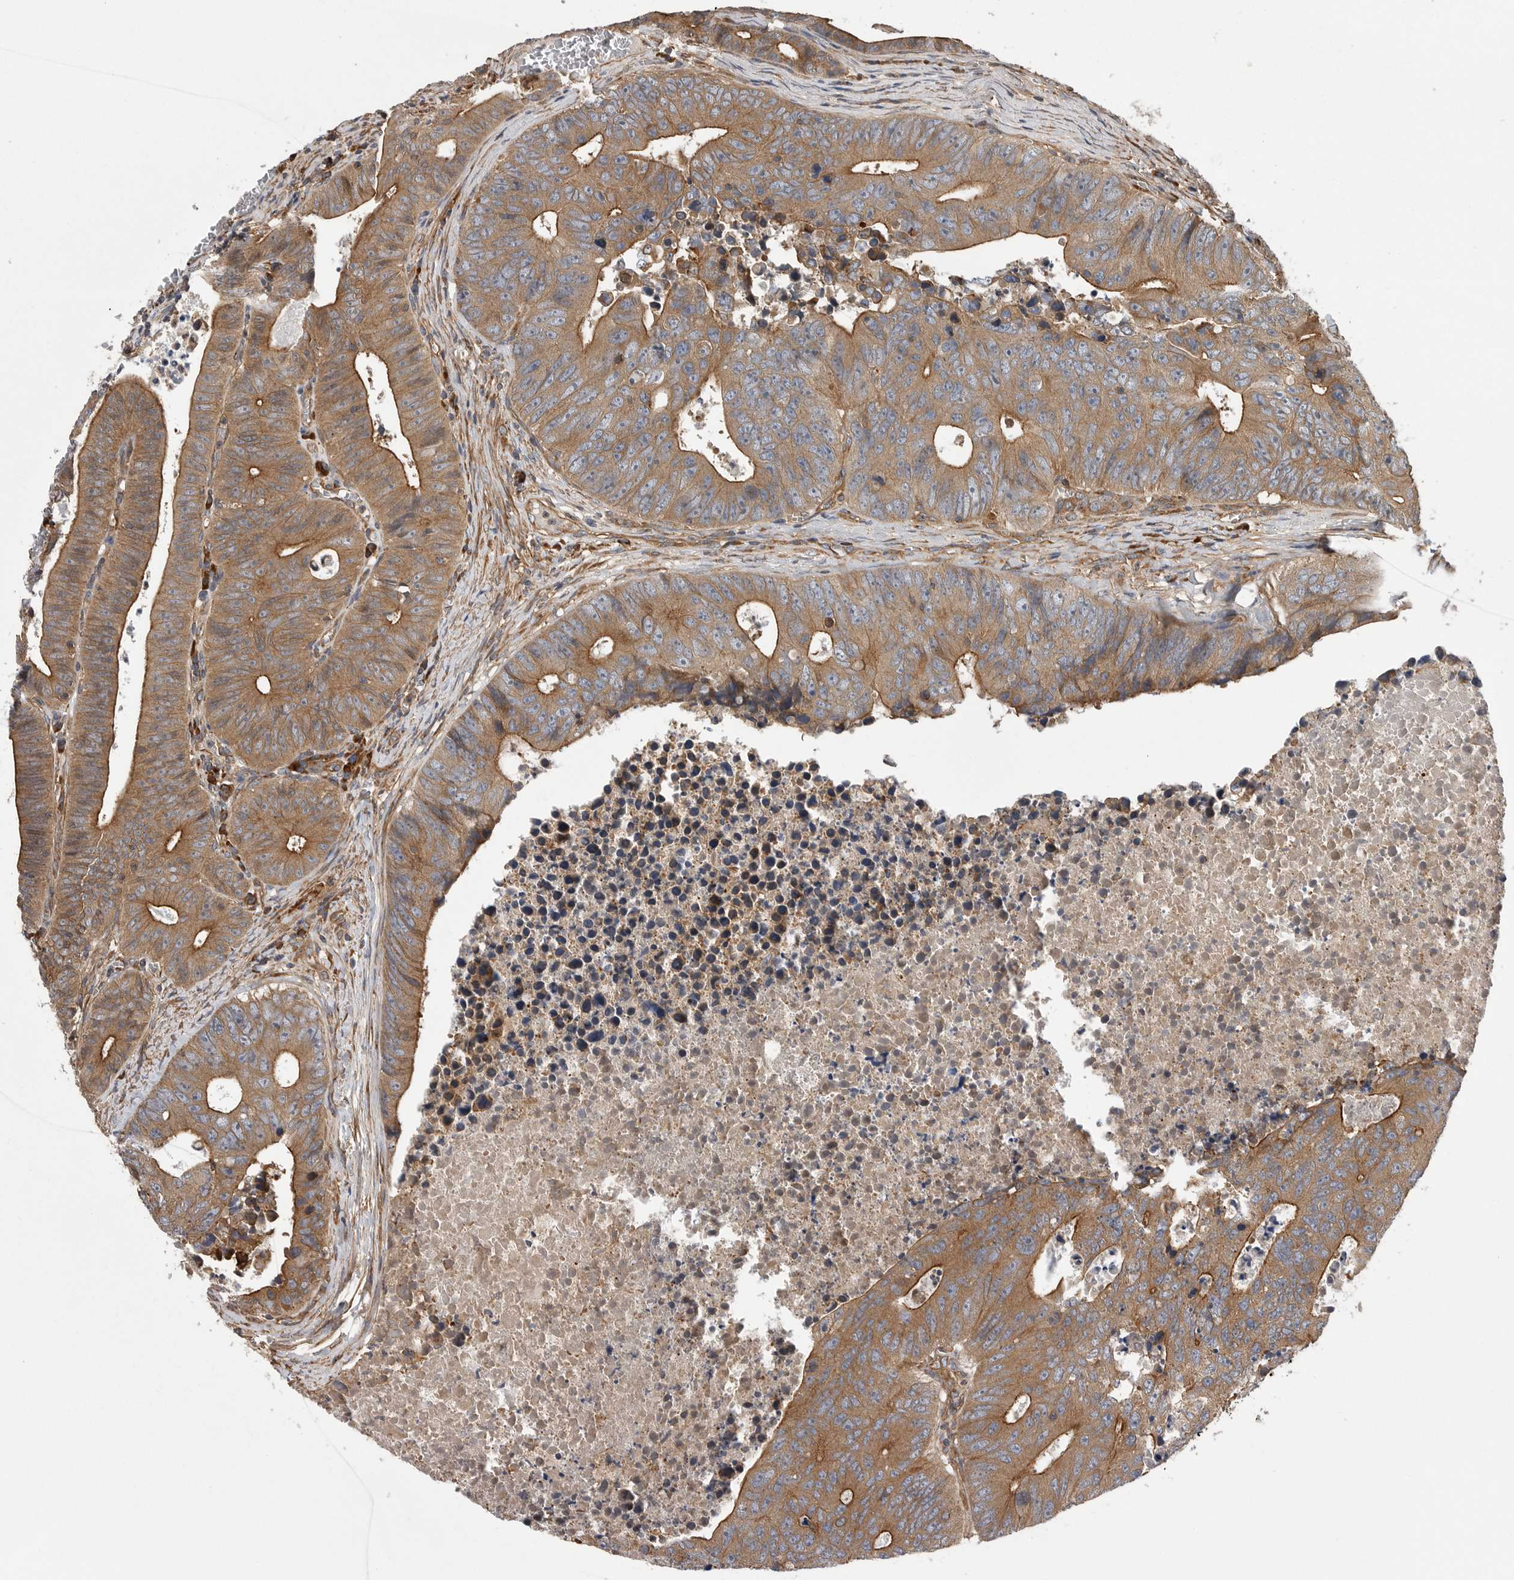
{"staining": {"intensity": "moderate", "quantity": ">75%", "location": "cytoplasmic/membranous"}, "tissue": "colorectal cancer", "cell_type": "Tumor cells", "image_type": "cancer", "snomed": [{"axis": "morphology", "description": "Adenocarcinoma, NOS"}, {"axis": "topography", "description": "Colon"}], "caption": "Protein staining shows moderate cytoplasmic/membranous staining in about >75% of tumor cells in colorectal adenocarcinoma.", "gene": "OXR1", "patient": {"sex": "male", "age": 87}}